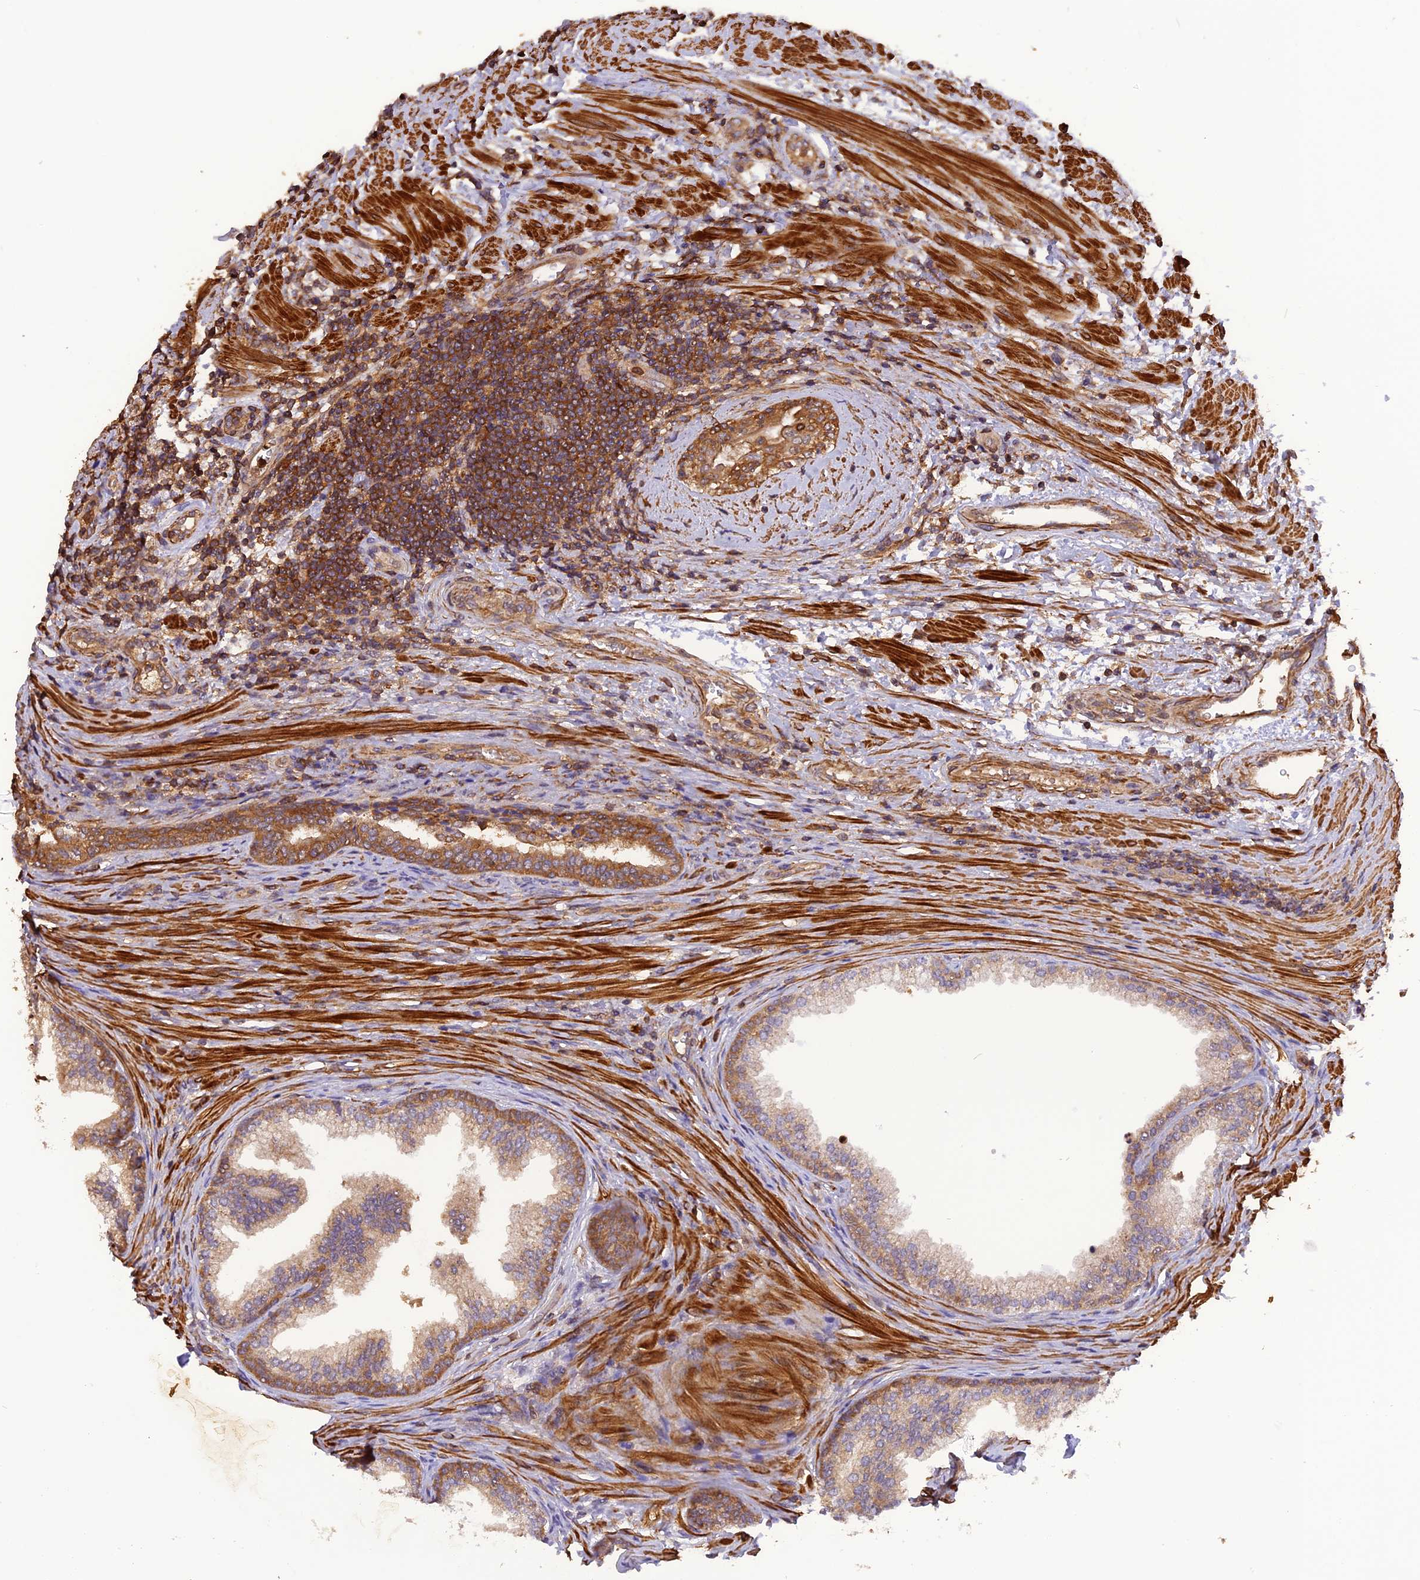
{"staining": {"intensity": "moderate", "quantity": "25%-75%", "location": "cytoplasmic/membranous"}, "tissue": "prostate", "cell_type": "Glandular cells", "image_type": "normal", "snomed": [{"axis": "morphology", "description": "Normal tissue, NOS"}, {"axis": "topography", "description": "Prostate"}], "caption": "Protein staining of normal prostate reveals moderate cytoplasmic/membranous expression in about 25%-75% of glandular cells. (DAB (3,3'-diaminobenzidine) IHC, brown staining for protein, blue staining for nuclei).", "gene": "STOML1", "patient": {"sex": "male", "age": 76}}